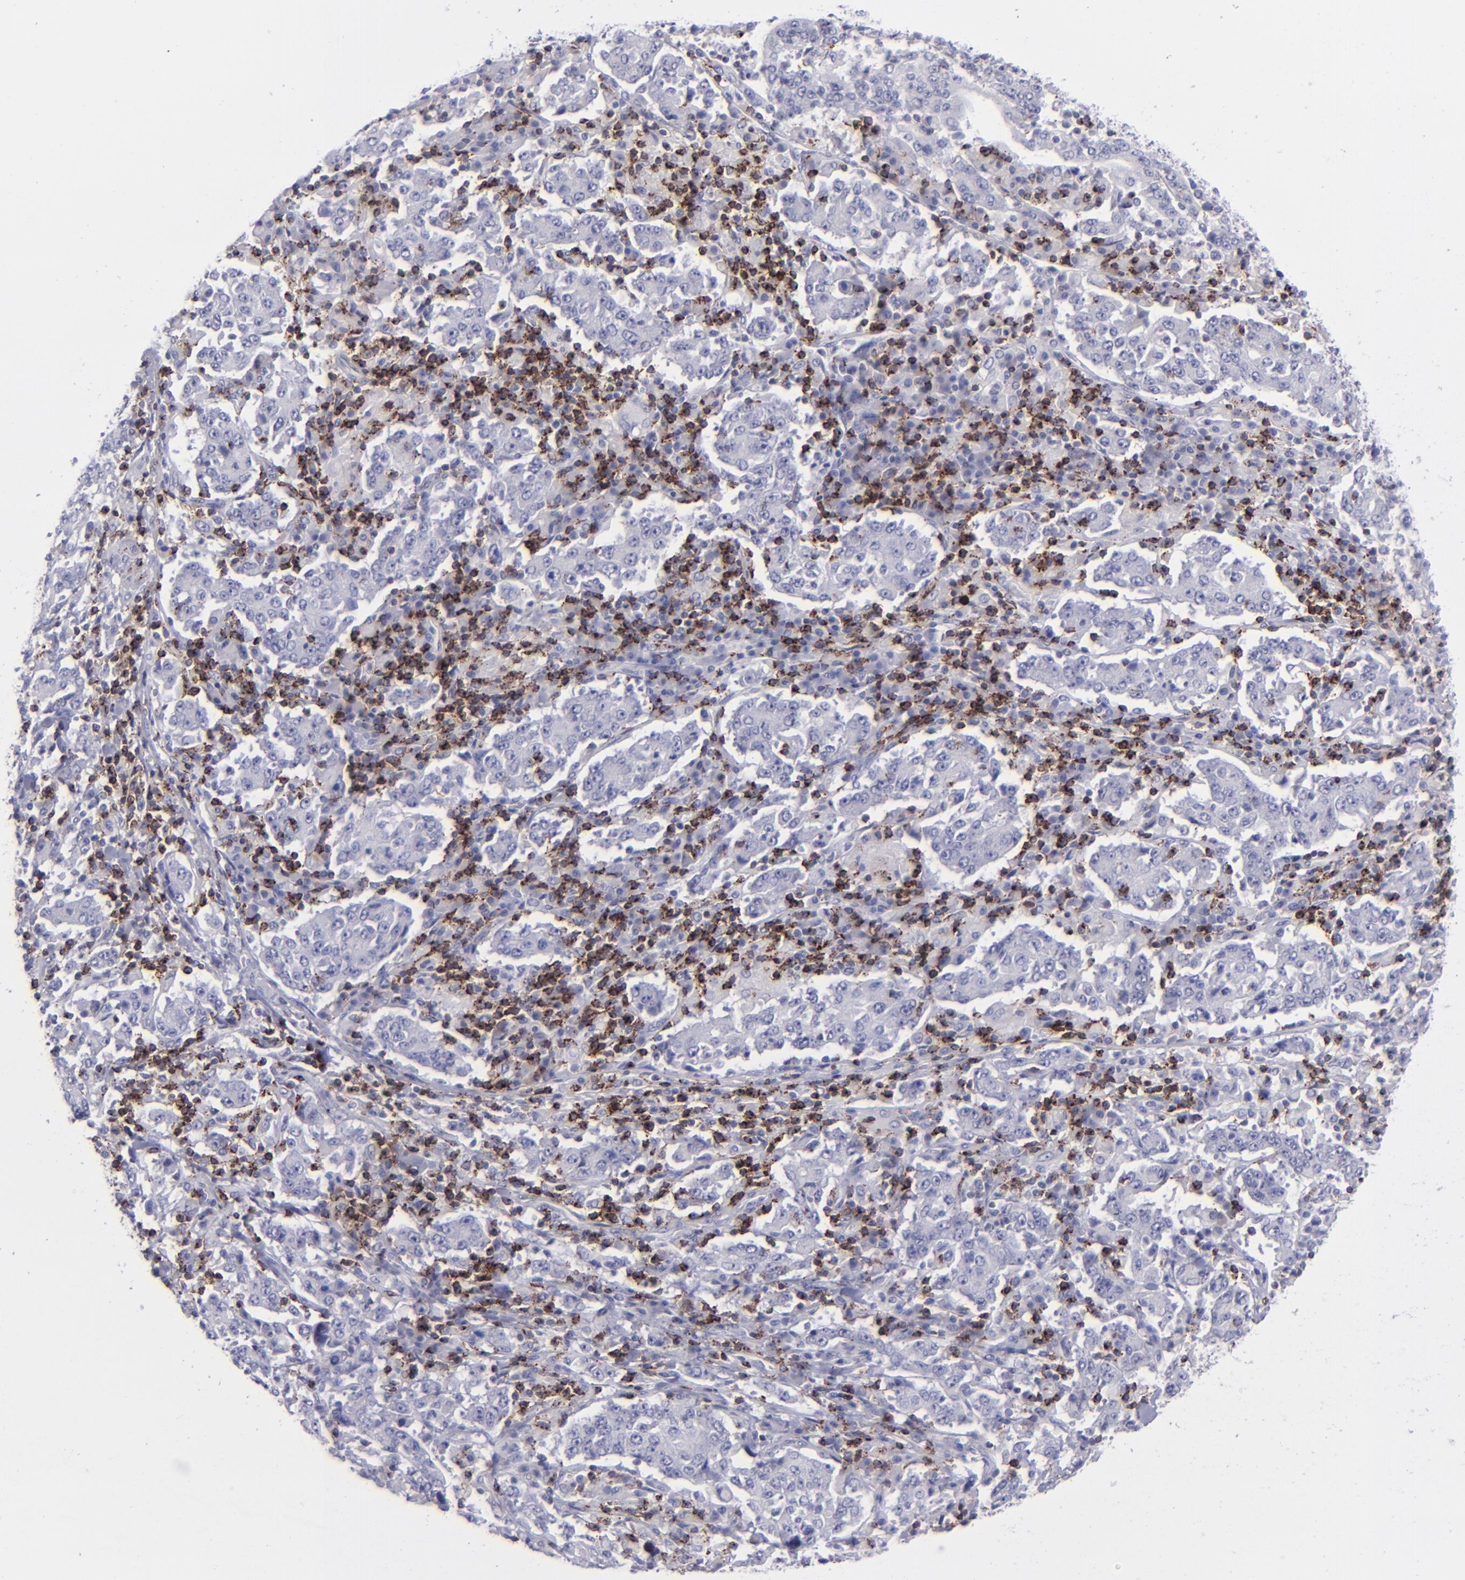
{"staining": {"intensity": "negative", "quantity": "none", "location": "none"}, "tissue": "stomach cancer", "cell_type": "Tumor cells", "image_type": "cancer", "snomed": [{"axis": "morphology", "description": "Normal tissue, NOS"}, {"axis": "morphology", "description": "Adenocarcinoma, NOS"}, {"axis": "topography", "description": "Stomach, upper"}, {"axis": "topography", "description": "Stomach"}], "caption": "High magnification brightfield microscopy of adenocarcinoma (stomach) stained with DAB (brown) and counterstained with hematoxylin (blue): tumor cells show no significant positivity.", "gene": "CD2", "patient": {"sex": "male", "age": 59}}